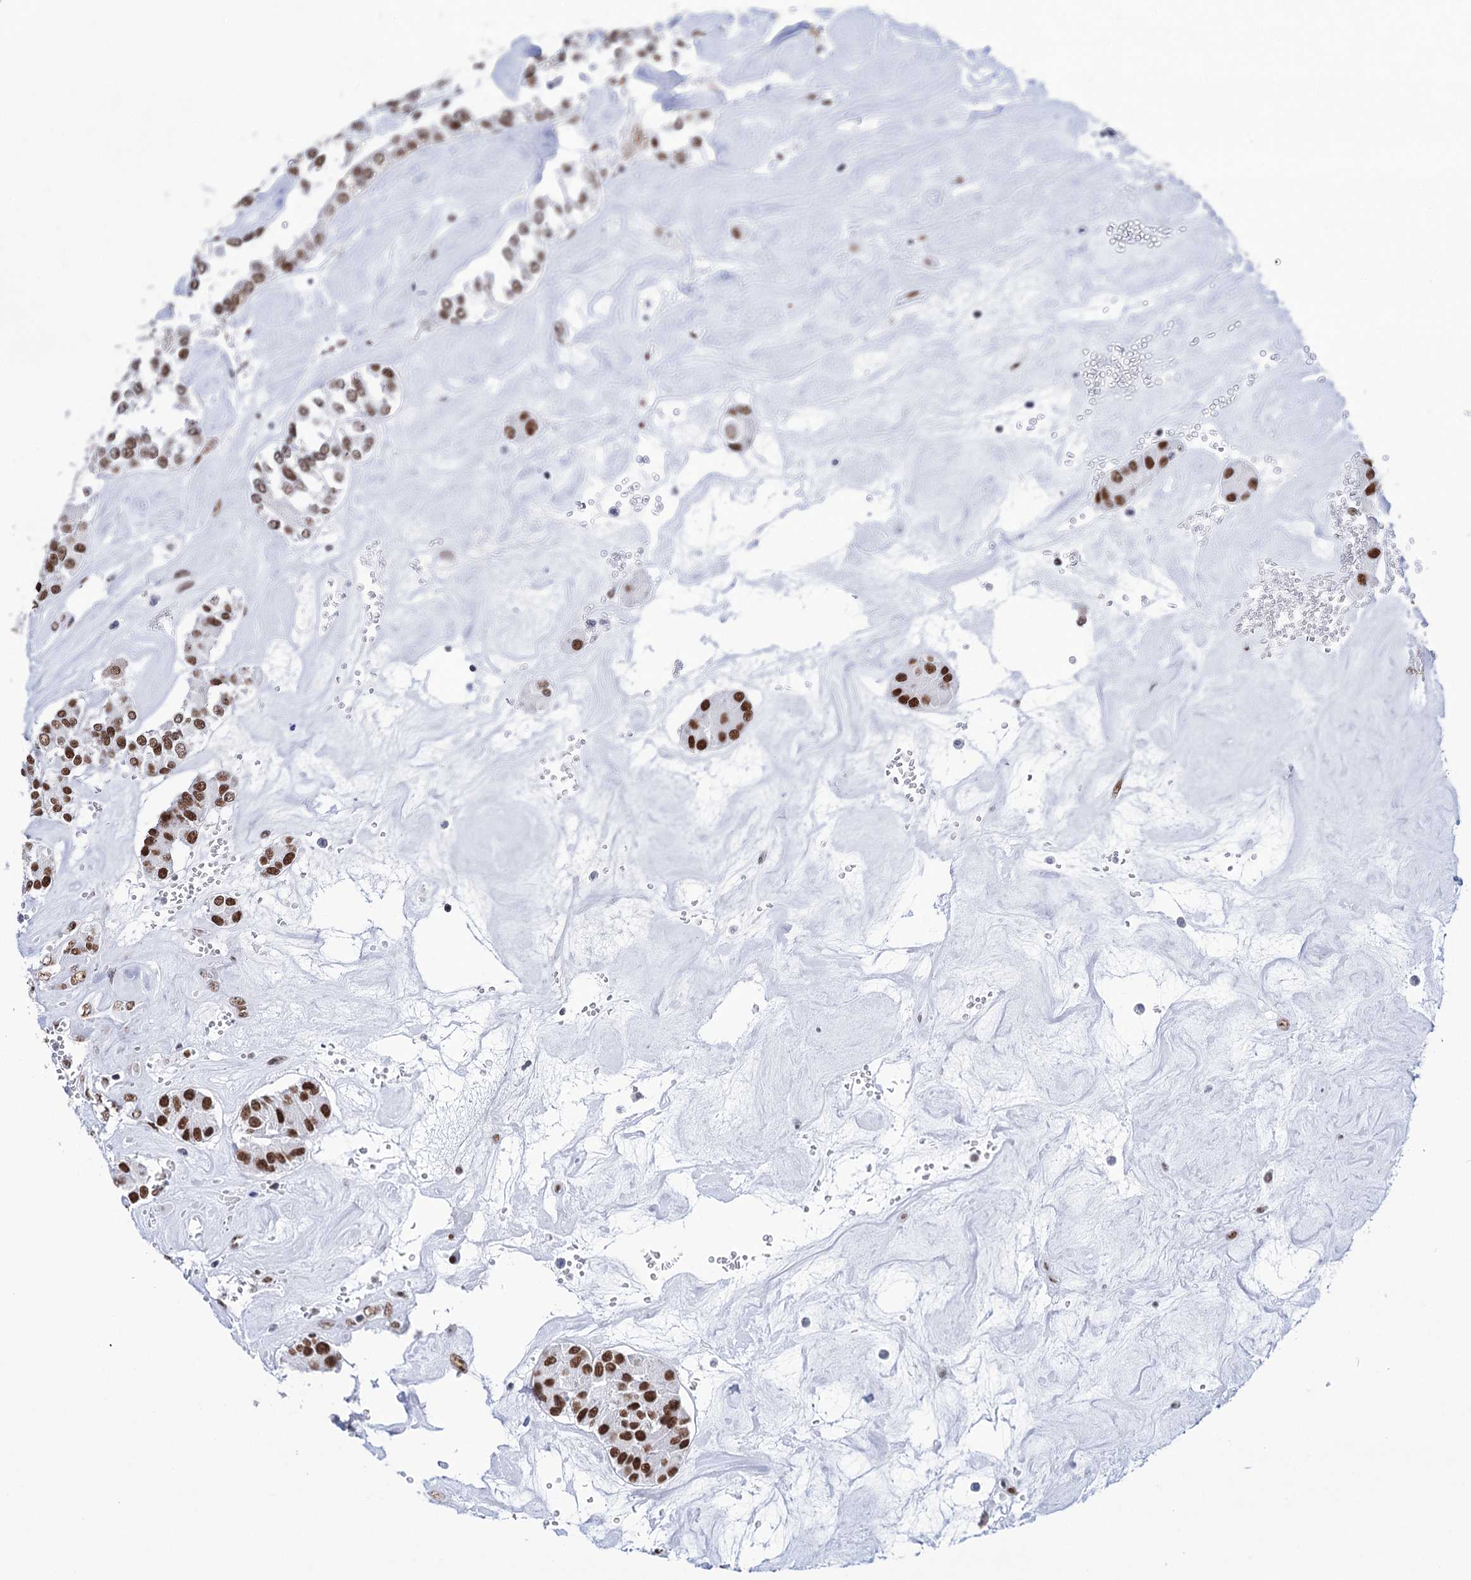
{"staining": {"intensity": "strong", "quantity": ">75%", "location": "nuclear"}, "tissue": "carcinoid", "cell_type": "Tumor cells", "image_type": "cancer", "snomed": [{"axis": "morphology", "description": "Carcinoid, malignant, NOS"}, {"axis": "topography", "description": "Pancreas"}], "caption": "Immunohistochemistry (IHC) histopathology image of human carcinoid stained for a protein (brown), which demonstrates high levels of strong nuclear positivity in approximately >75% of tumor cells.", "gene": "MATR3", "patient": {"sex": "male", "age": 41}}